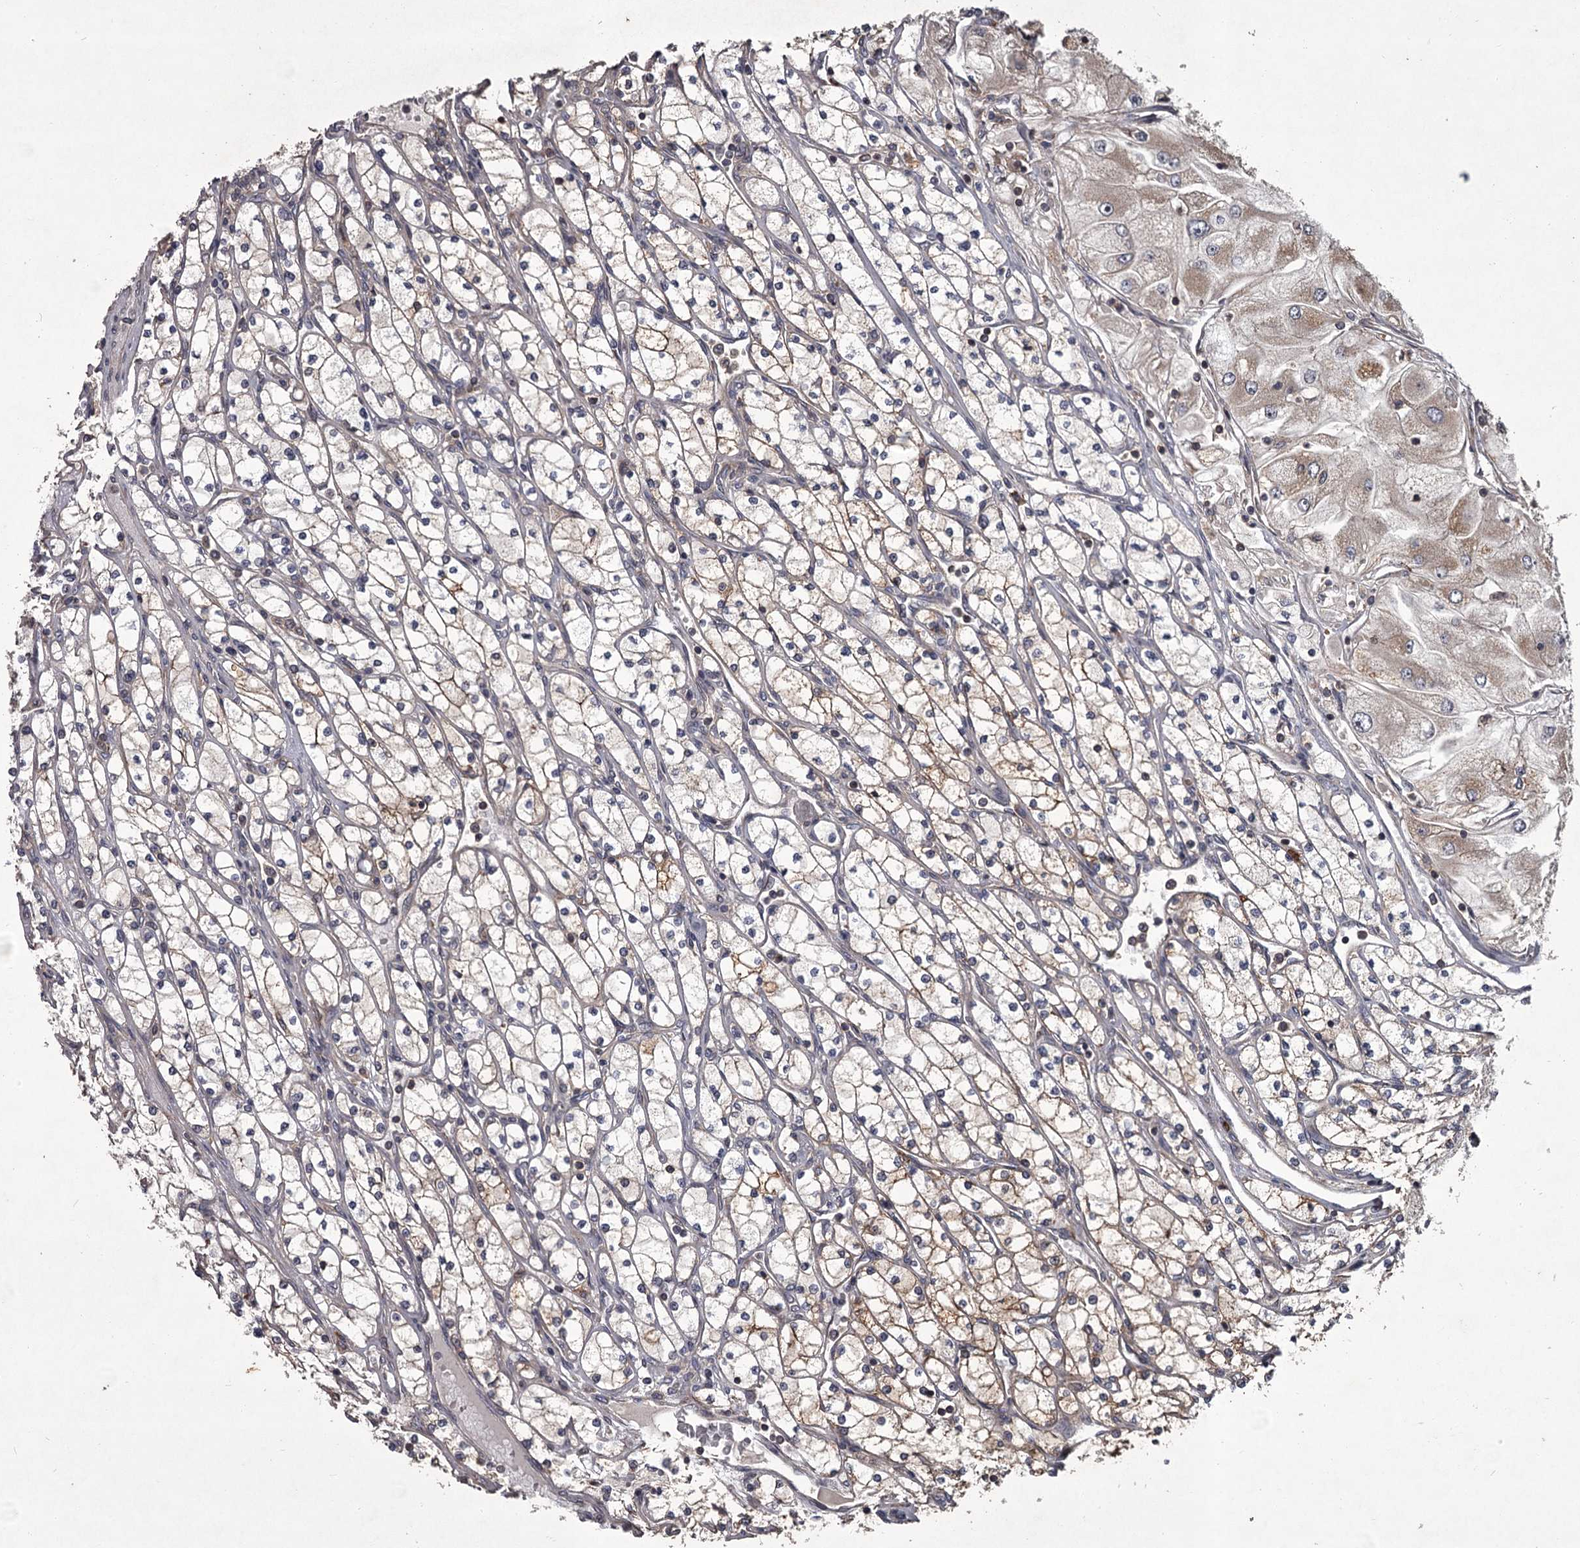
{"staining": {"intensity": "weak", "quantity": "<25%", "location": "cytoplasmic/membranous"}, "tissue": "renal cancer", "cell_type": "Tumor cells", "image_type": "cancer", "snomed": [{"axis": "morphology", "description": "Adenocarcinoma, NOS"}, {"axis": "topography", "description": "Kidney"}], "caption": "This is an immunohistochemistry image of human renal adenocarcinoma. There is no positivity in tumor cells.", "gene": "UNC93B1", "patient": {"sex": "male", "age": 80}}